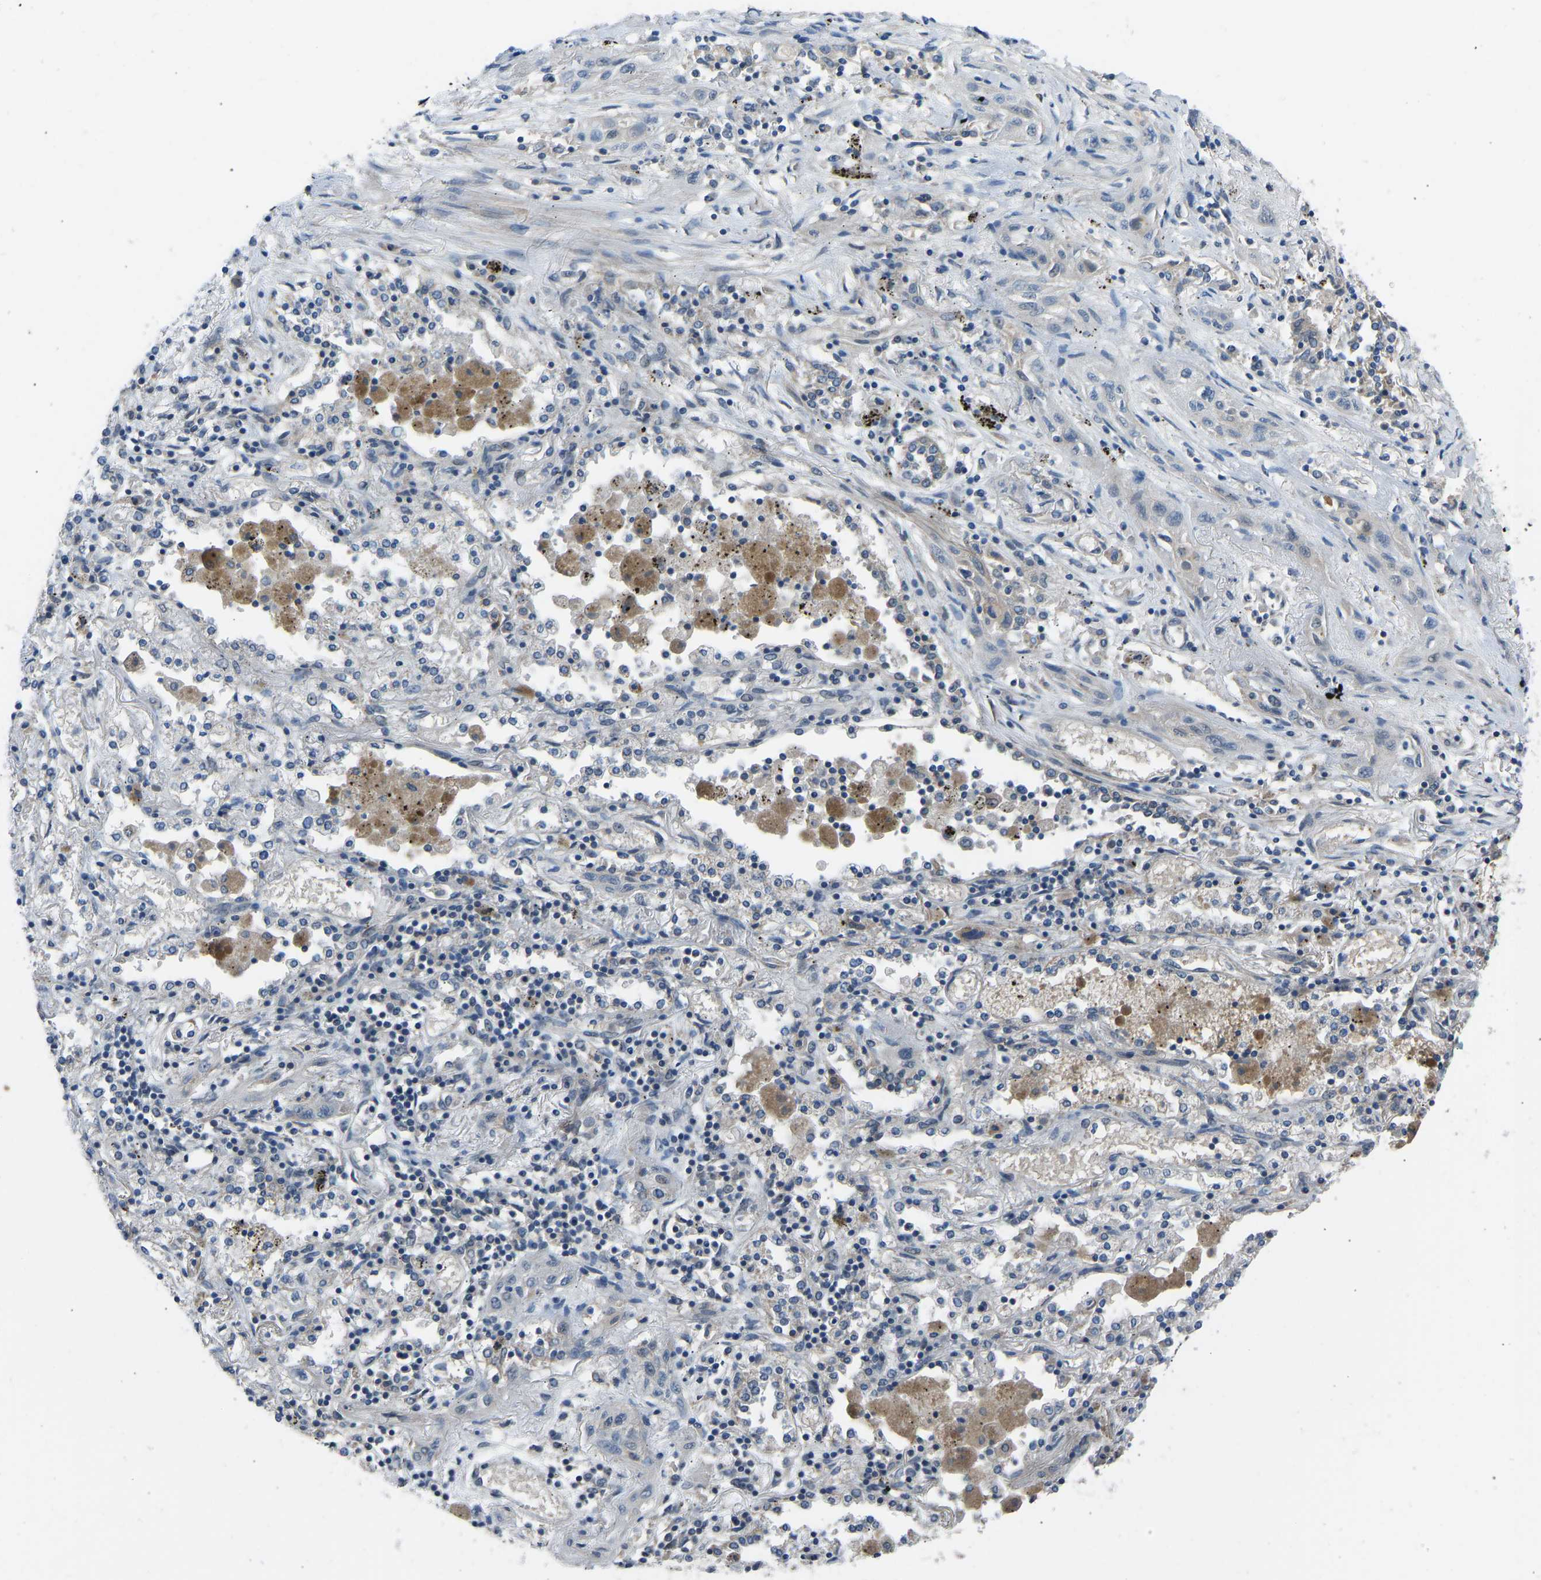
{"staining": {"intensity": "negative", "quantity": "none", "location": "none"}, "tissue": "lung cancer", "cell_type": "Tumor cells", "image_type": "cancer", "snomed": [{"axis": "morphology", "description": "Squamous cell carcinoma, NOS"}, {"axis": "topography", "description": "Lung"}], "caption": "There is no significant expression in tumor cells of squamous cell carcinoma (lung). (DAB (3,3'-diaminobenzidine) IHC, high magnification).", "gene": "CDK2AP1", "patient": {"sex": "female", "age": 47}}